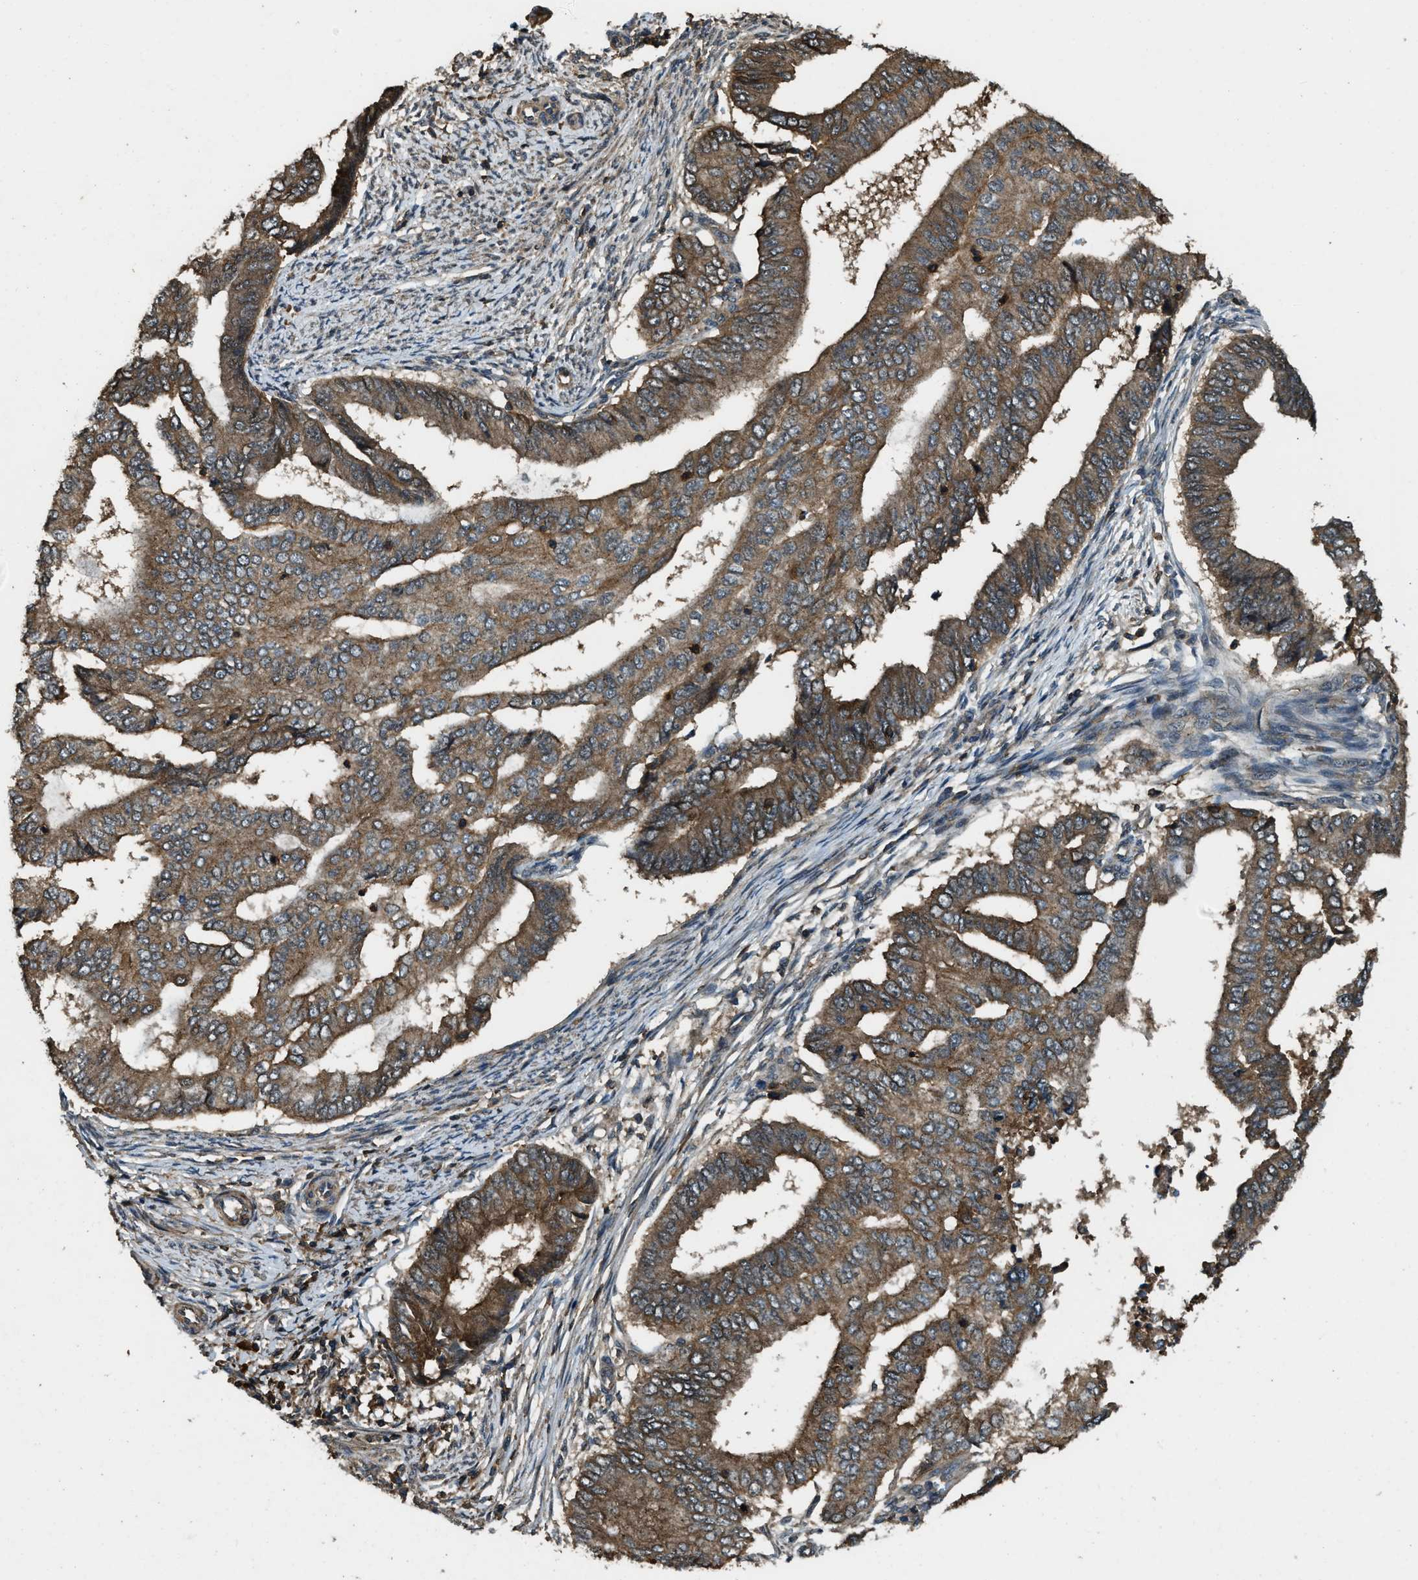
{"staining": {"intensity": "moderate", "quantity": ">75%", "location": "cytoplasmic/membranous"}, "tissue": "endometrial cancer", "cell_type": "Tumor cells", "image_type": "cancer", "snomed": [{"axis": "morphology", "description": "Polyp, NOS"}, {"axis": "morphology", "description": "Adenocarcinoma, NOS"}, {"axis": "morphology", "description": "Adenoma, NOS"}, {"axis": "topography", "description": "Endometrium"}], "caption": "The histopathology image displays staining of endometrial cancer (adenoma), revealing moderate cytoplasmic/membranous protein staining (brown color) within tumor cells.", "gene": "ATP8B1", "patient": {"sex": "female", "age": 79}}